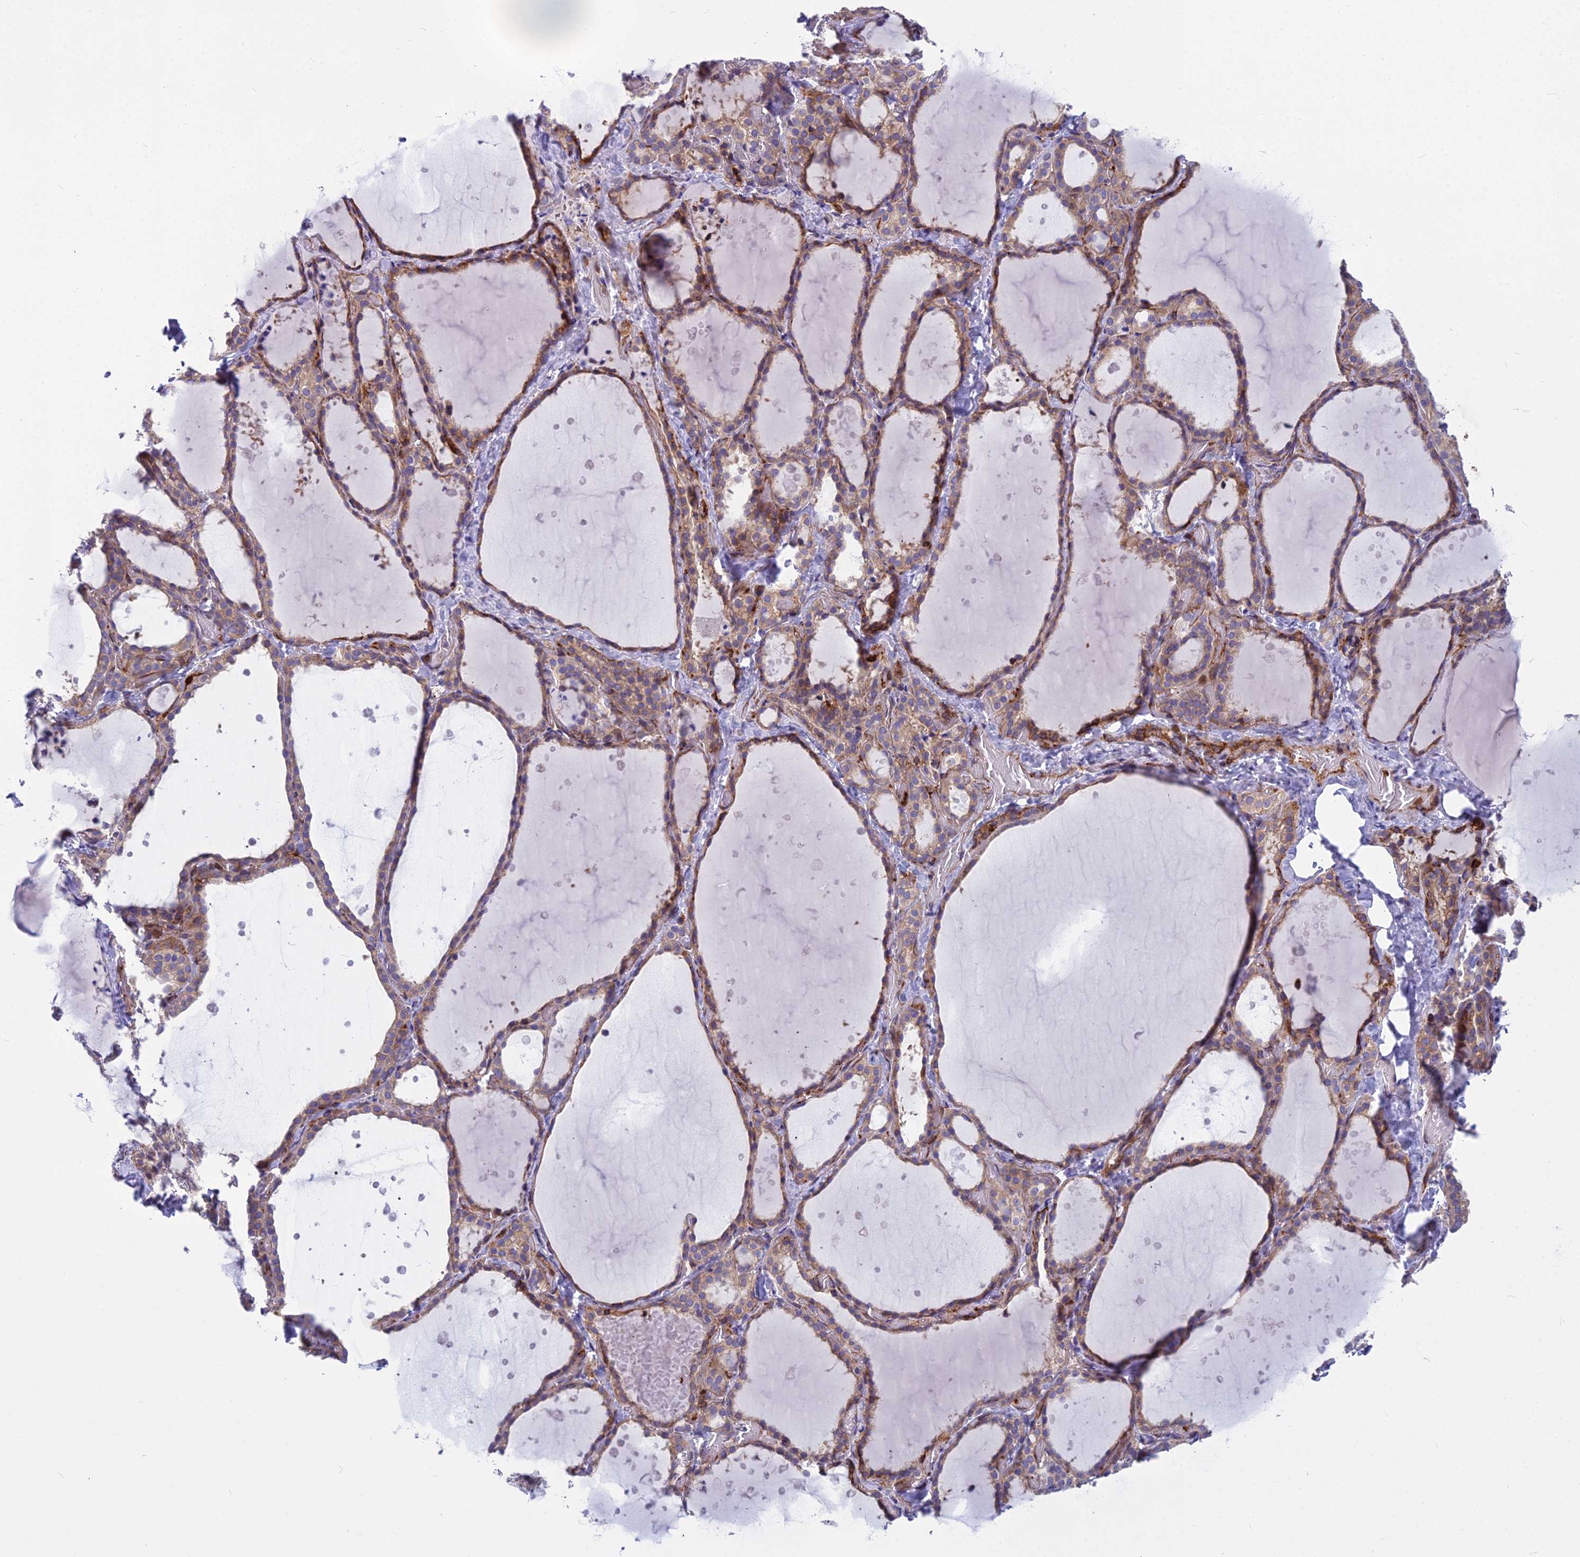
{"staining": {"intensity": "moderate", "quantity": "25%-75%", "location": "cytoplasmic/membranous"}, "tissue": "thyroid gland", "cell_type": "Glandular cells", "image_type": "normal", "snomed": [{"axis": "morphology", "description": "Normal tissue, NOS"}, {"axis": "topography", "description": "Thyroid gland"}], "caption": "Glandular cells display moderate cytoplasmic/membranous expression in about 25%-75% of cells in benign thyroid gland.", "gene": "PCDHB14", "patient": {"sex": "female", "age": 44}}